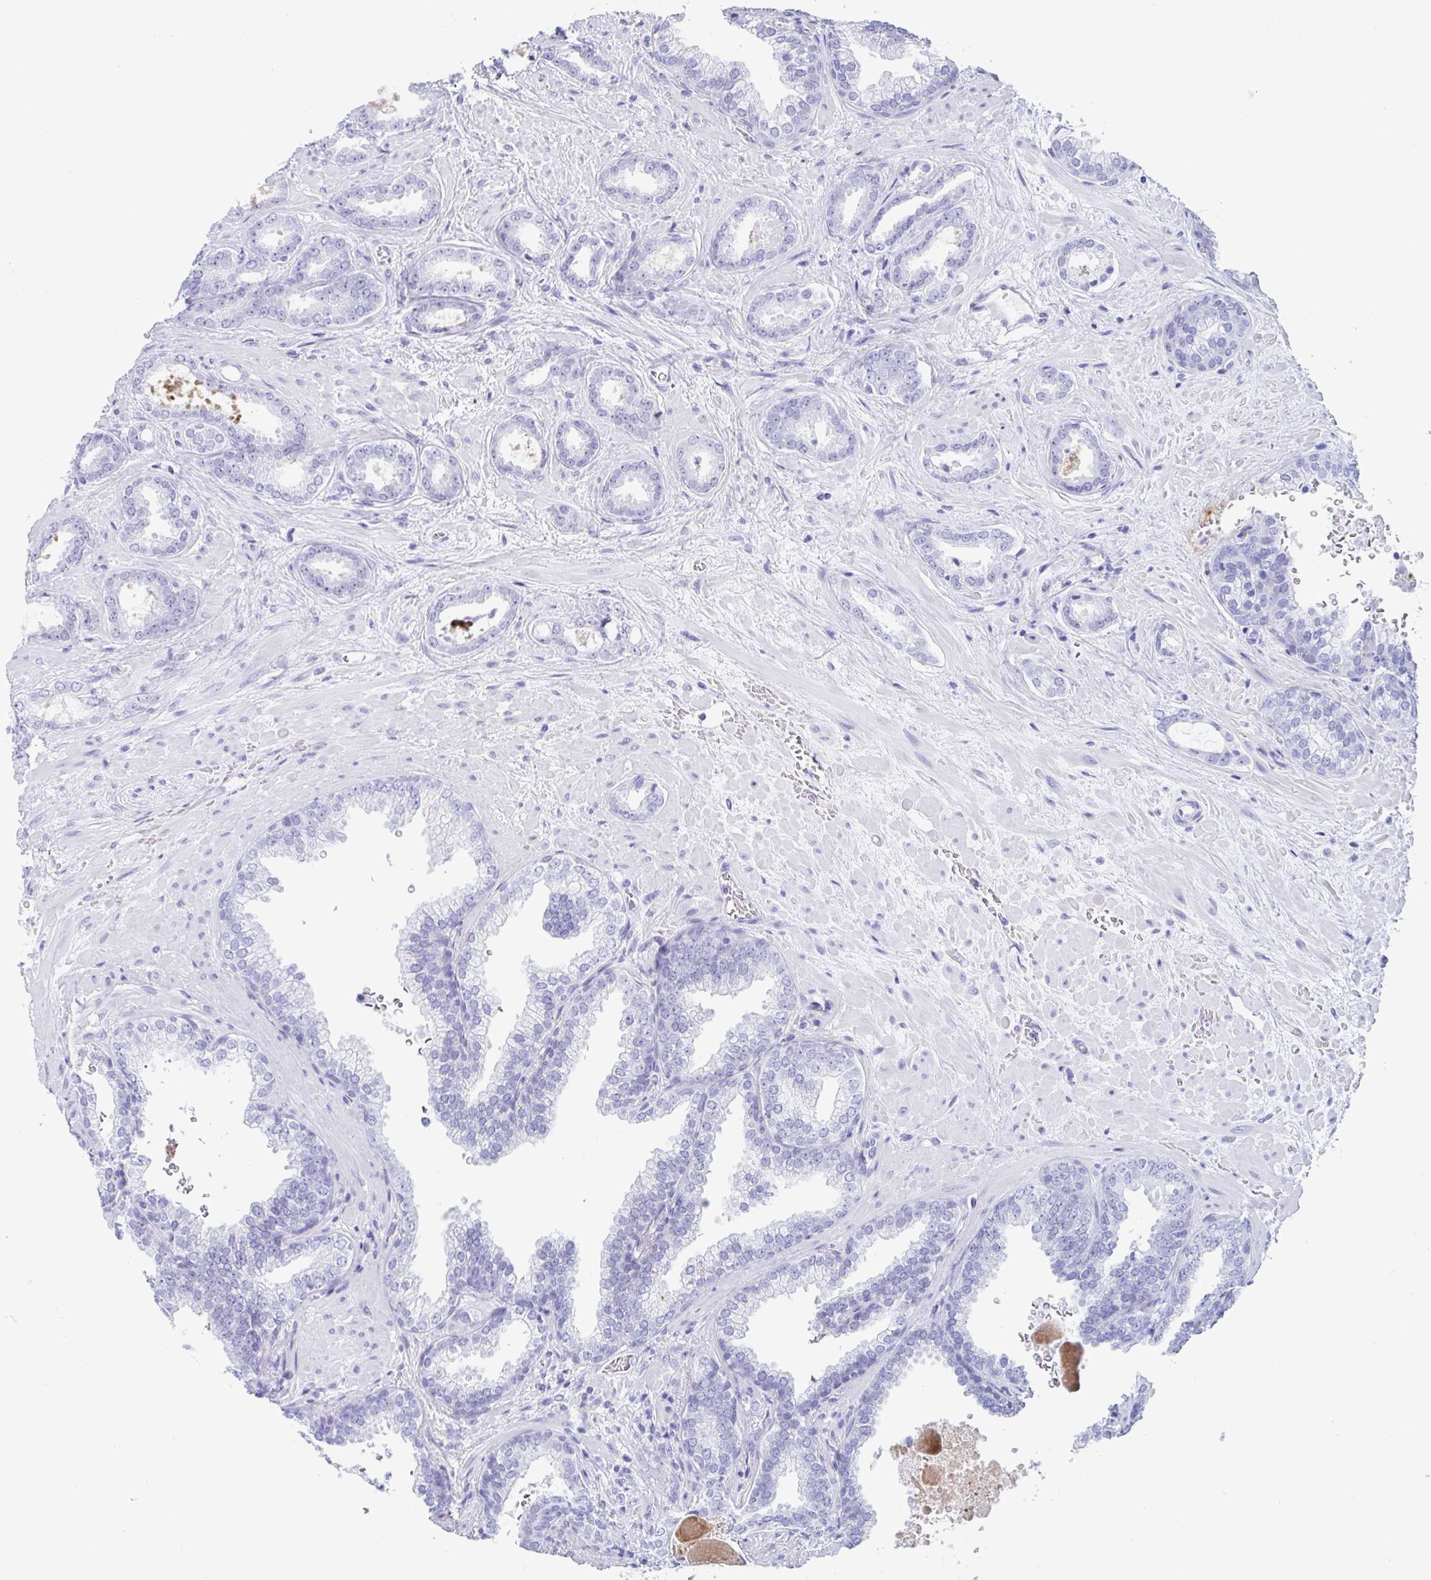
{"staining": {"intensity": "negative", "quantity": "none", "location": "none"}, "tissue": "prostate cancer", "cell_type": "Tumor cells", "image_type": "cancer", "snomed": [{"axis": "morphology", "description": "Adenocarcinoma, High grade"}, {"axis": "topography", "description": "Prostate"}], "caption": "There is no significant expression in tumor cells of prostate cancer (adenocarcinoma (high-grade)). Nuclei are stained in blue.", "gene": "GKN2", "patient": {"sex": "male", "age": 58}}